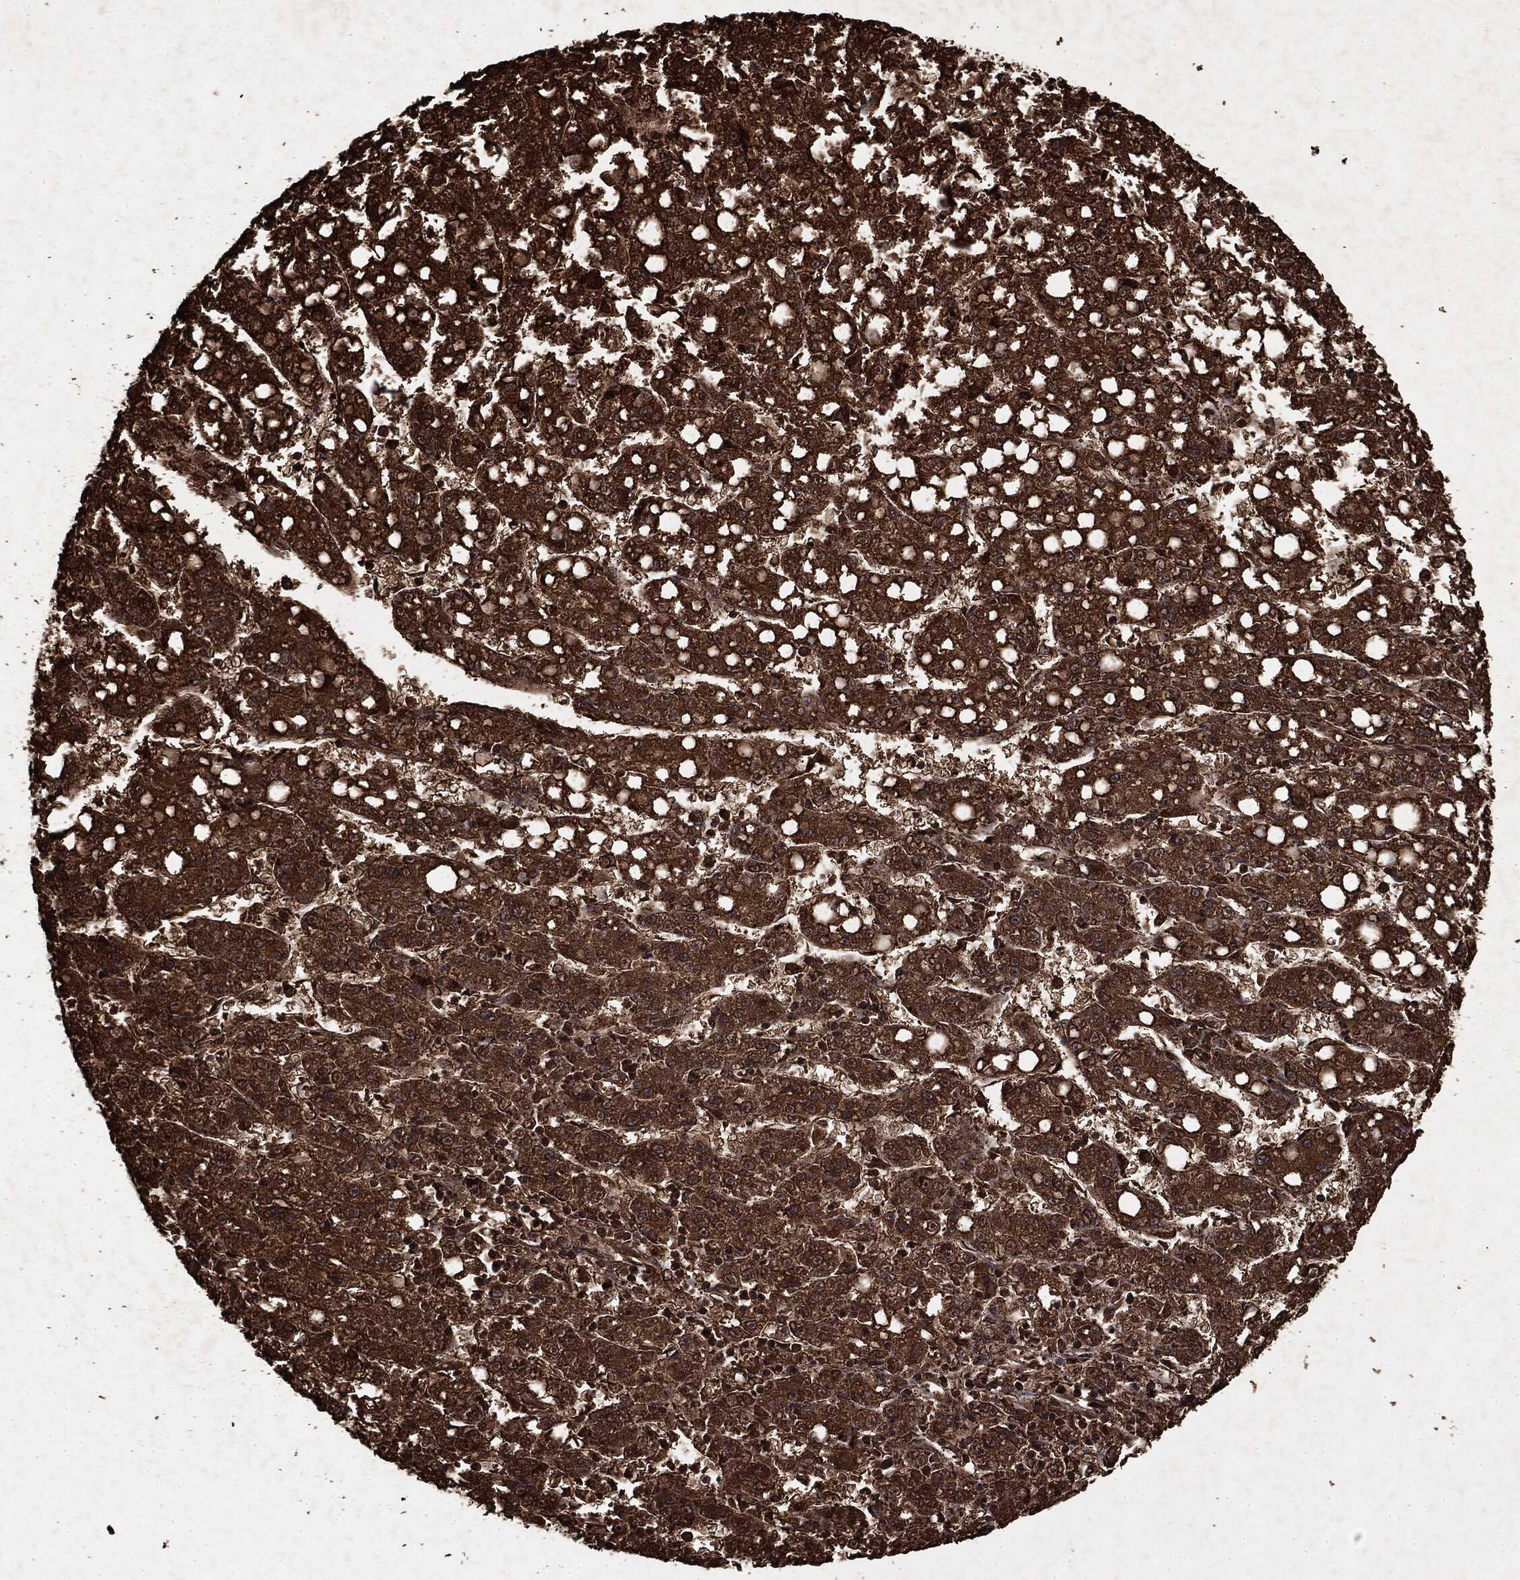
{"staining": {"intensity": "strong", "quantity": ">75%", "location": "cytoplasmic/membranous"}, "tissue": "liver cancer", "cell_type": "Tumor cells", "image_type": "cancer", "snomed": [{"axis": "morphology", "description": "Carcinoma, Hepatocellular, NOS"}, {"axis": "topography", "description": "Liver"}], "caption": "Hepatocellular carcinoma (liver) tissue exhibits strong cytoplasmic/membranous positivity in about >75% of tumor cells, visualized by immunohistochemistry.", "gene": "ARAF", "patient": {"sex": "female", "age": 65}}